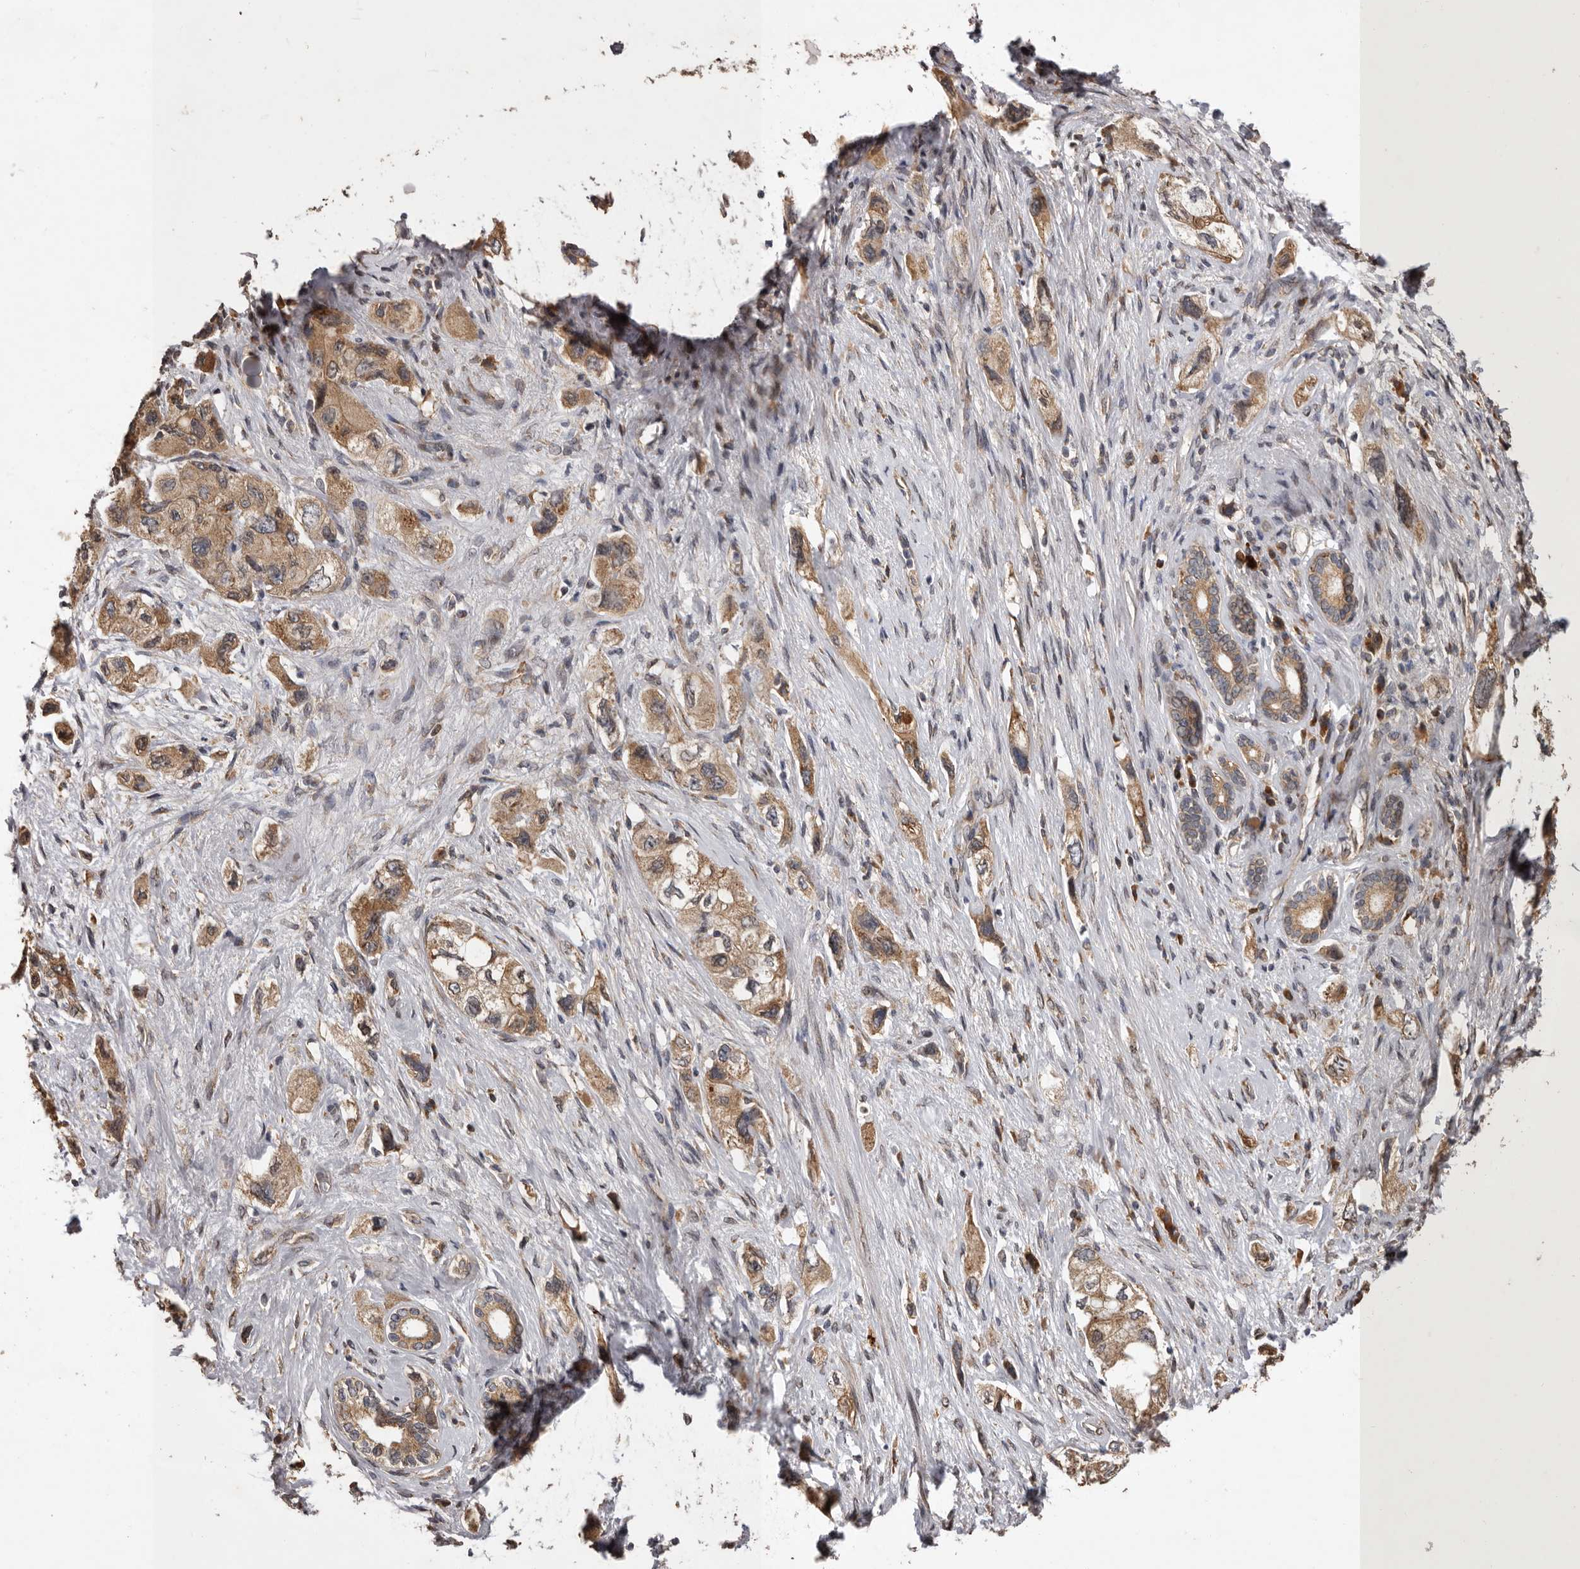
{"staining": {"intensity": "moderate", "quantity": ">75%", "location": "cytoplasmic/membranous"}, "tissue": "pancreatic cancer", "cell_type": "Tumor cells", "image_type": "cancer", "snomed": [{"axis": "morphology", "description": "Adenocarcinoma, NOS"}, {"axis": "topography", "description": "Pancreas"}], "caption": "Immunohistochemical staining of human pancreatic cancer displays medium levels of moderate cytoplasmic/membranous positivity in about >75% of tumor cells. The protein is stained brown, and the nuclei are stained in blue (DAB (3,3'-diaminobenzidine) IHC with brightfield microscopy, high magnification).", "gene": "GADD45B", "patient": {"sex": "female", "age": 73}}